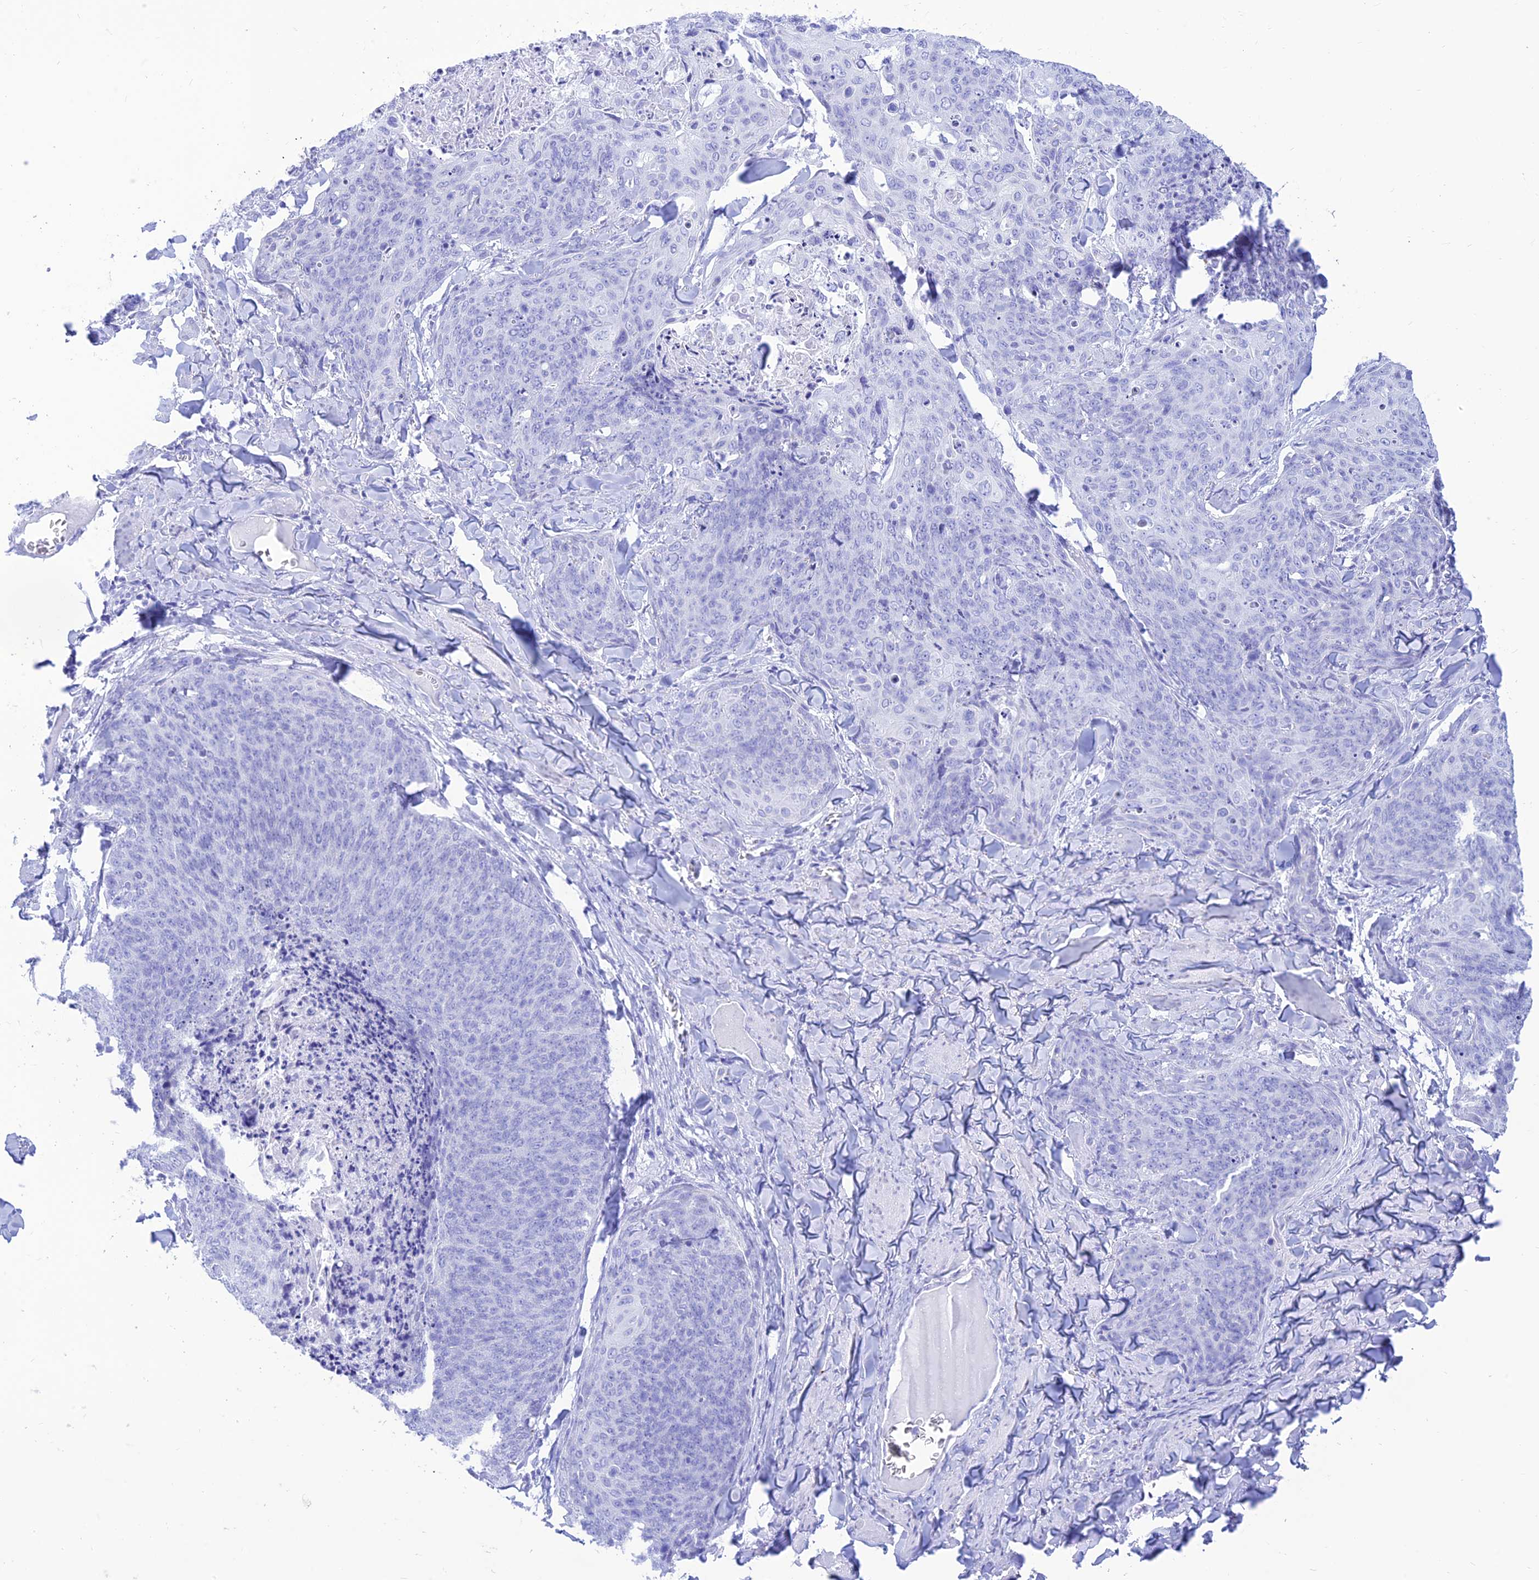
{"staining": {"intensity": "negative", "quantity": "none", "location": "none"}, "tissue": "skin cancer", "cell_type": "Tumor cells", "image_type": "cancer", "snomed": [{"axis": "morphology", "description": "Squamous cell carcinoma, NOS"}, {"axis": "topography", "description": "Skin"}, {"axis": "topography", "description": "Vulva"}], "caption": "Micrograph shows no protein expression in tumor cells of skin cancer tissue. (DAB (3,3'-diaminobenzidine) IHC, high magnification).", "gene": "PRNP", "patient": {"sex": "female", "age": 85}}